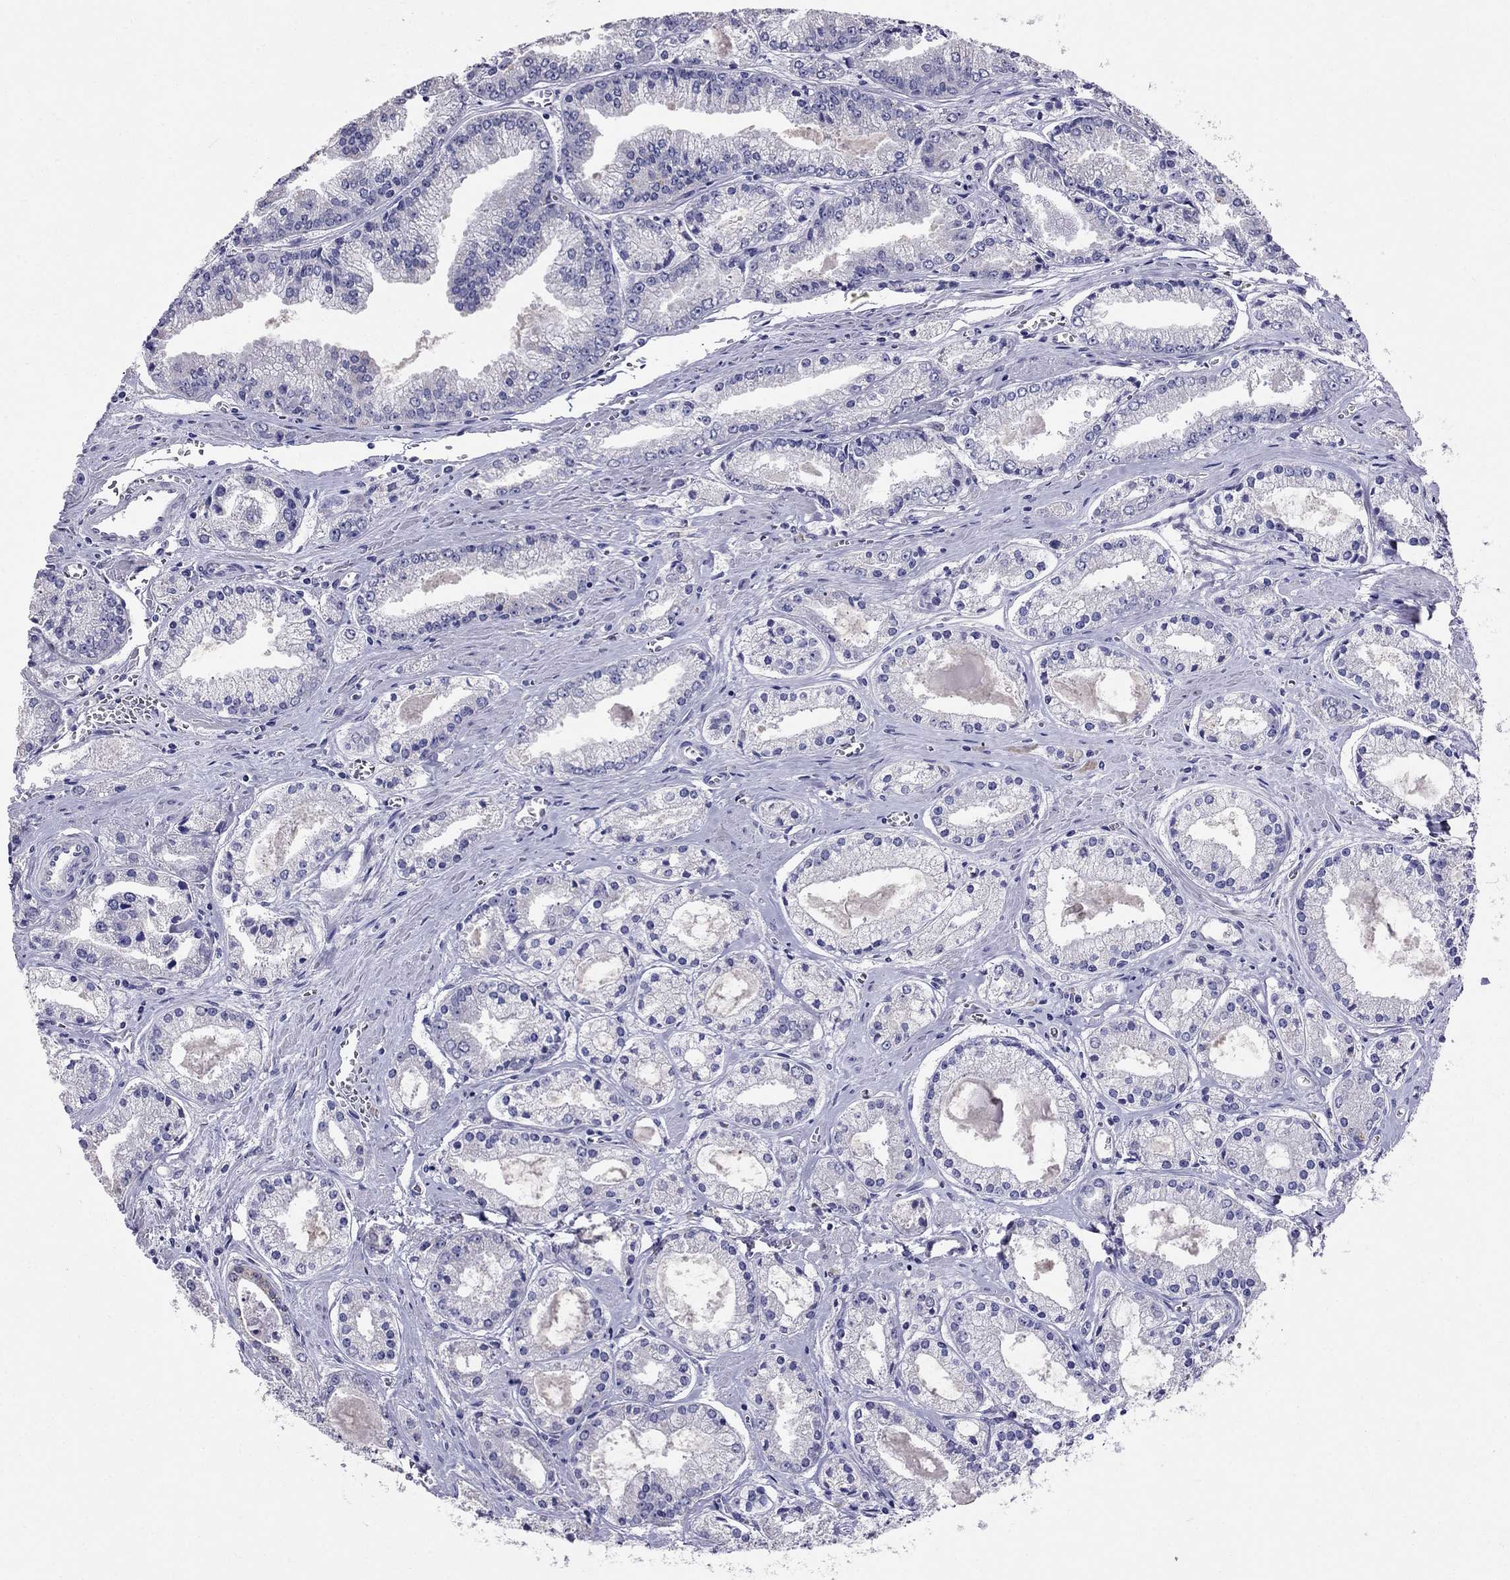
{"staining": {"intensity": "negative", "quantity": "none", "location": "none"}, "tissue": "prostate cancer", "cell_type": "Tumor cells", "image_type": "cancer", "snomed": [{"axis": "morphology", "description": "Adenocarcinoma, NOS"}, {"axis": "topography", "description": "Prostate"}], "caption": "This is an immunohistochemistry micrograph of human prostate cancer. There is no positivity in tumor cells.", "gene": "MYO3B", "patient": {"sex": "male", "age": 72}}